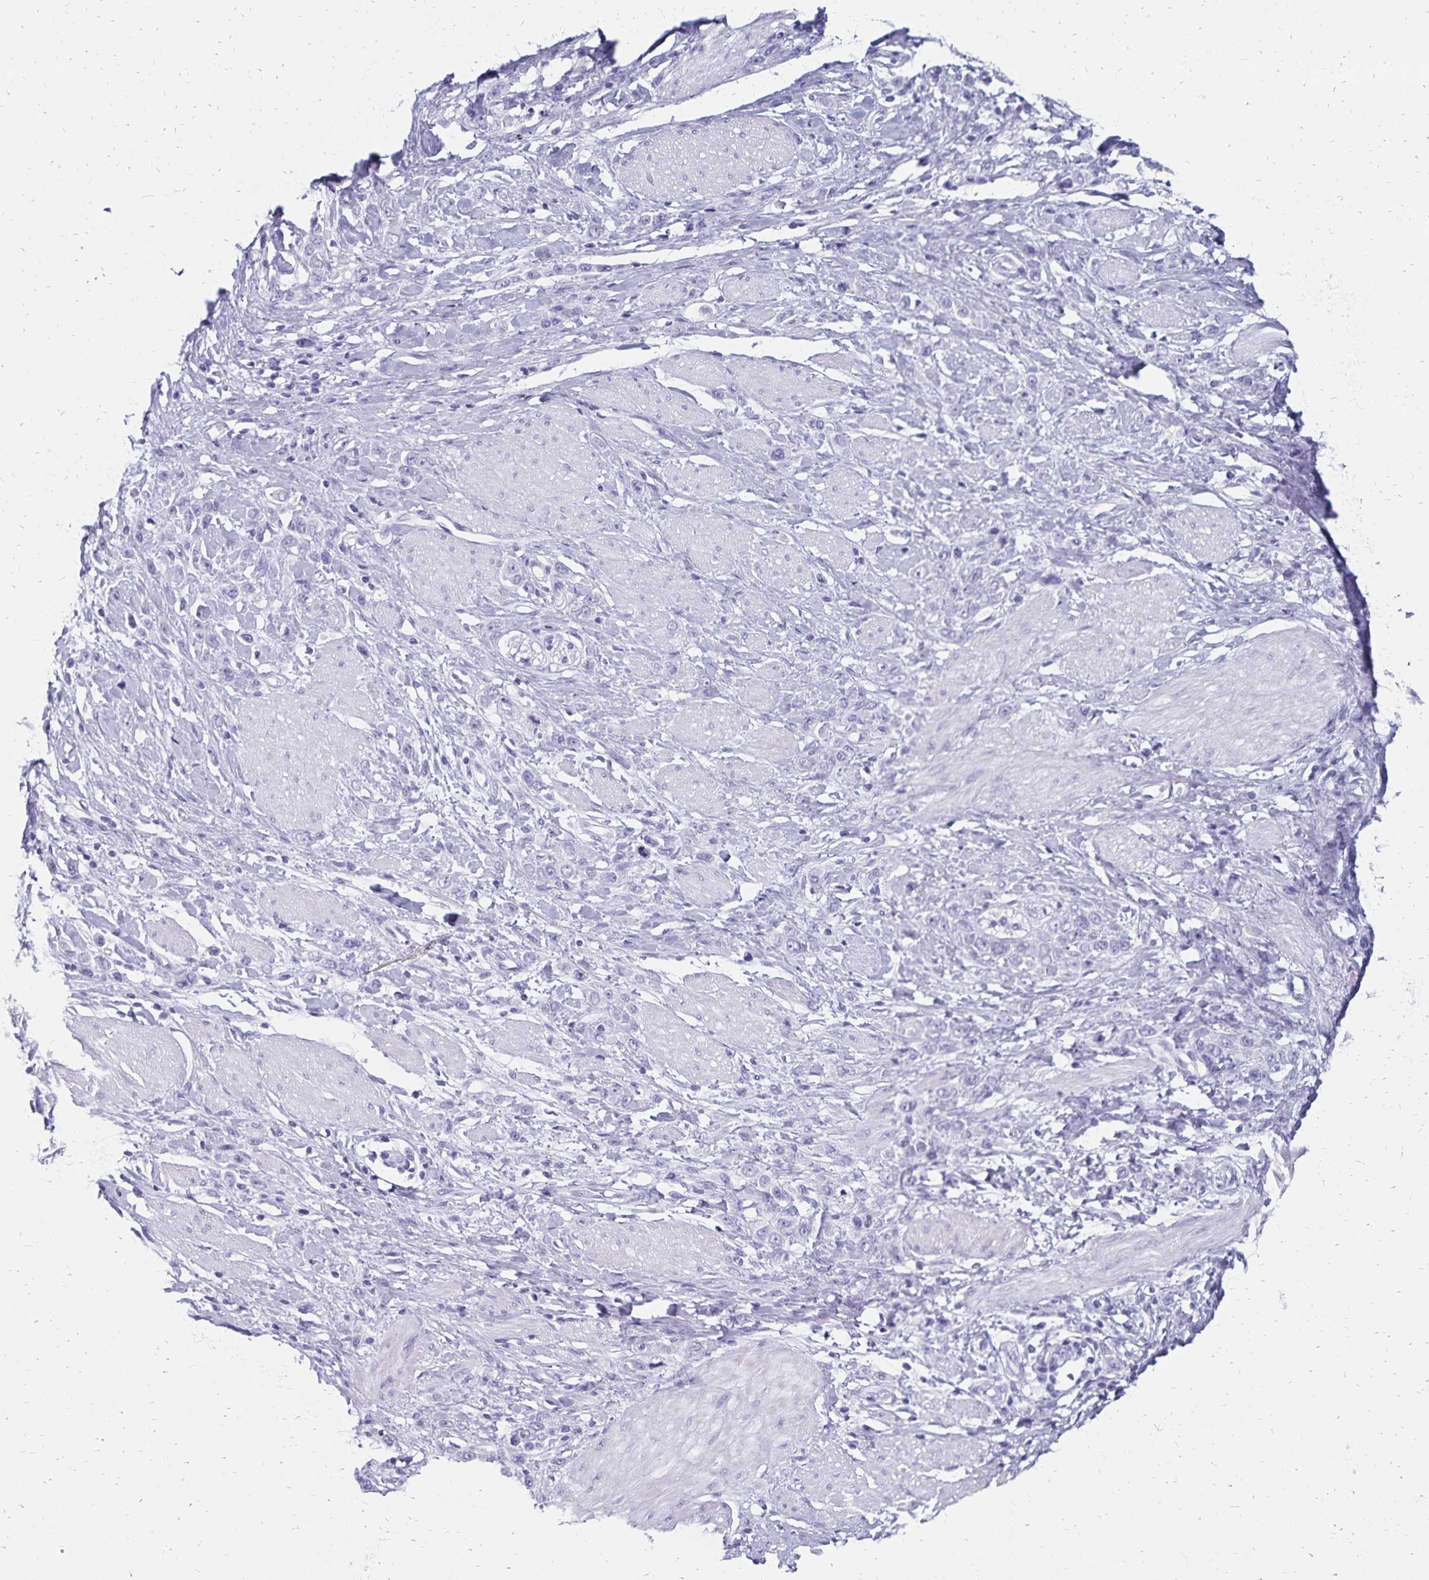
{"staining": {"intensity": "negative", "quantity": "none", "location": "none"}, "tissue": "stomach cancer", "cell_type": "Tumor cells", "image_type": "cancer", "snomed": [{"axis": "morphology", "description": "Adenocarcinoma, NOS"}, {"axis": "topography", "description": "Stomach"}], "caption": "Stomach cancer was stained to show a protein in brown. There is no significant positivity in tumor cells.", "gene": "GIP", "patient": {"sex": "male", "age": 47}}